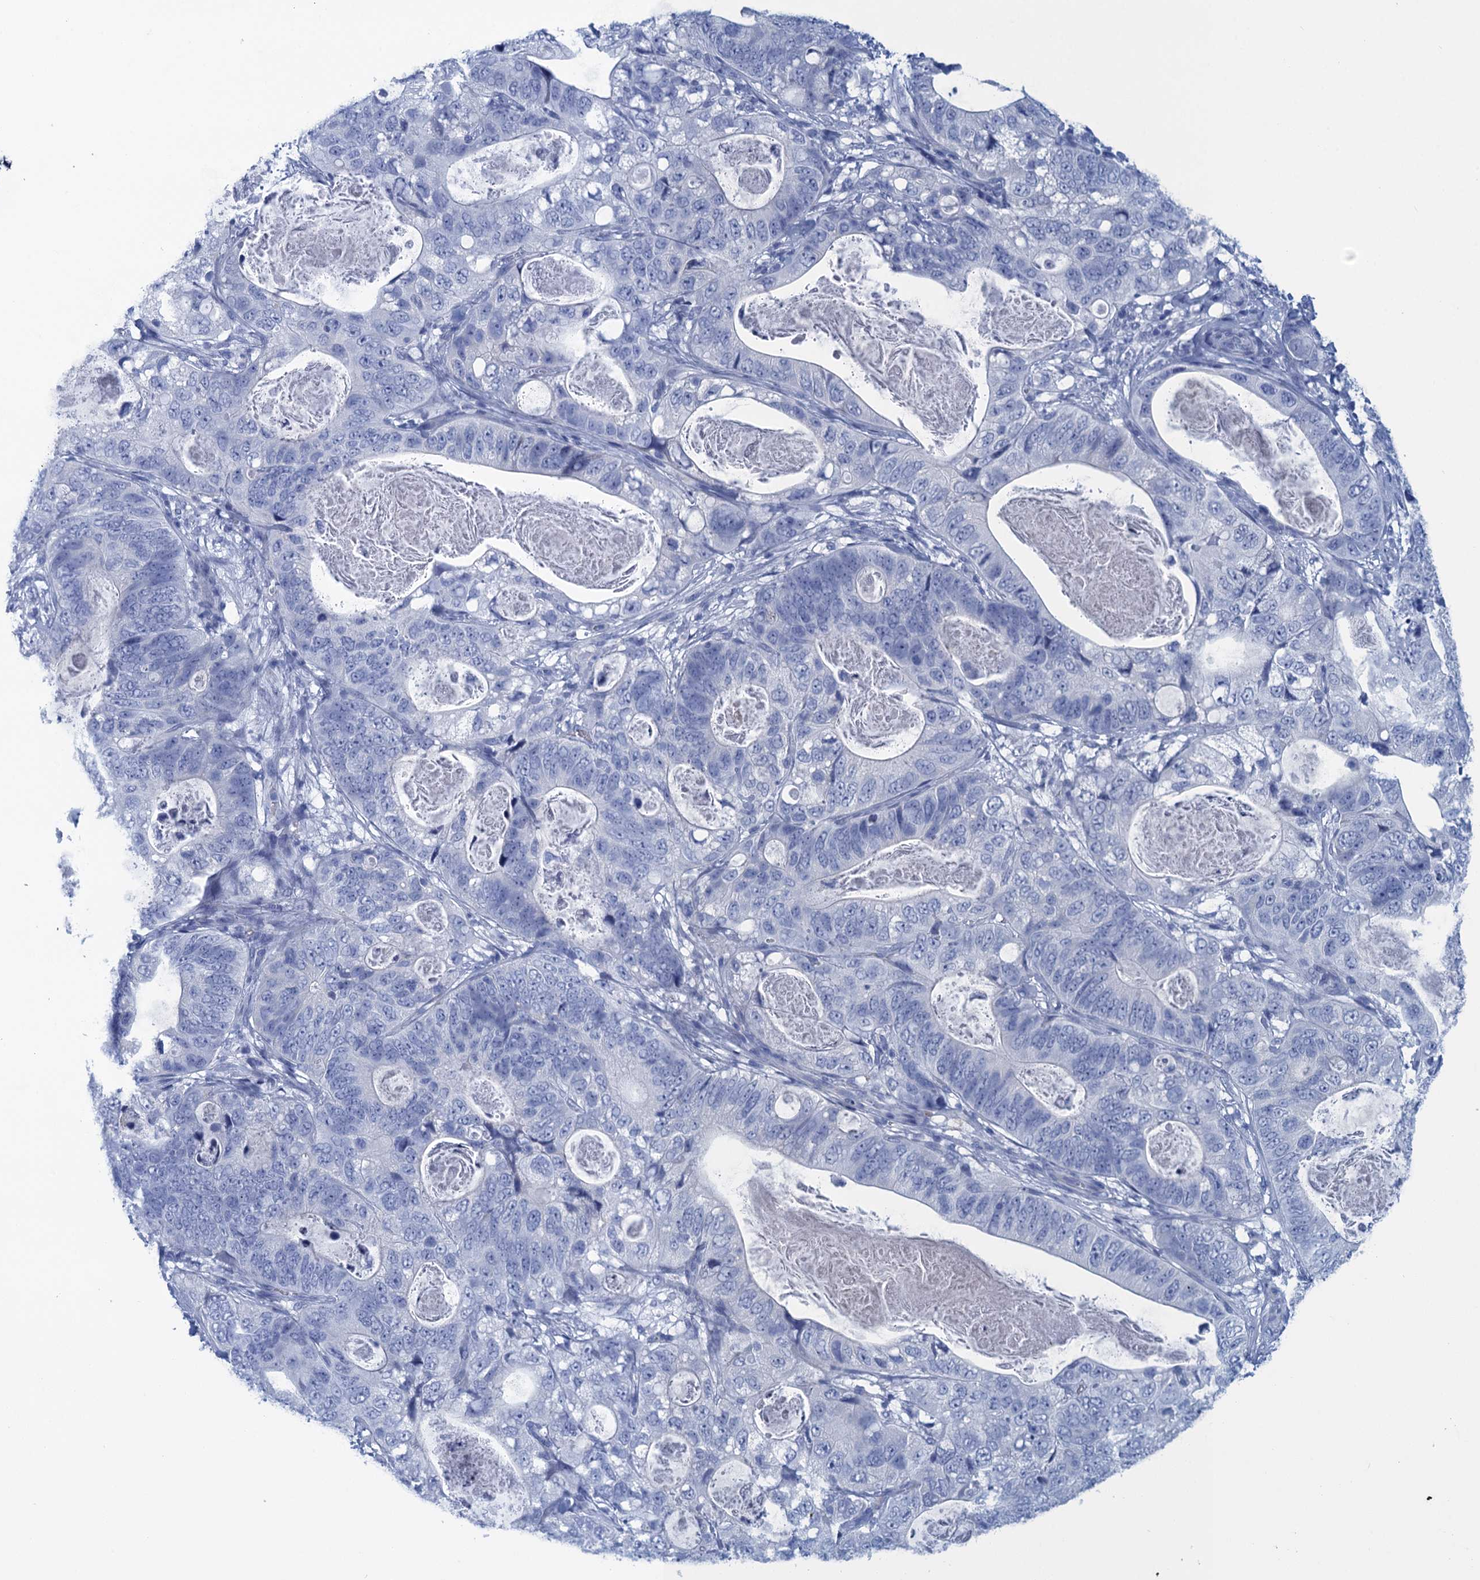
{"staining": {"intensity": "negative", "quantity": "none", "location": "none"}, "tissue": "stomach cancer", "cell_type": "Tumor cells", "image_type": "cancer", "snomed": [{"axis": "morphology", "description": "Normal tissue, NOS"}, {"axis": "morphology", "description": "Adenocarcinoma, NOS"}, {"axis": "topography", "description": "Stomach"}], "caption": "Adenocarcinoma (stomach) was stained to show a protein in brown. There is no significant staining in tumor cells.", "gene": "SCEL", "patient": {"sex": "female", "age": 89}}